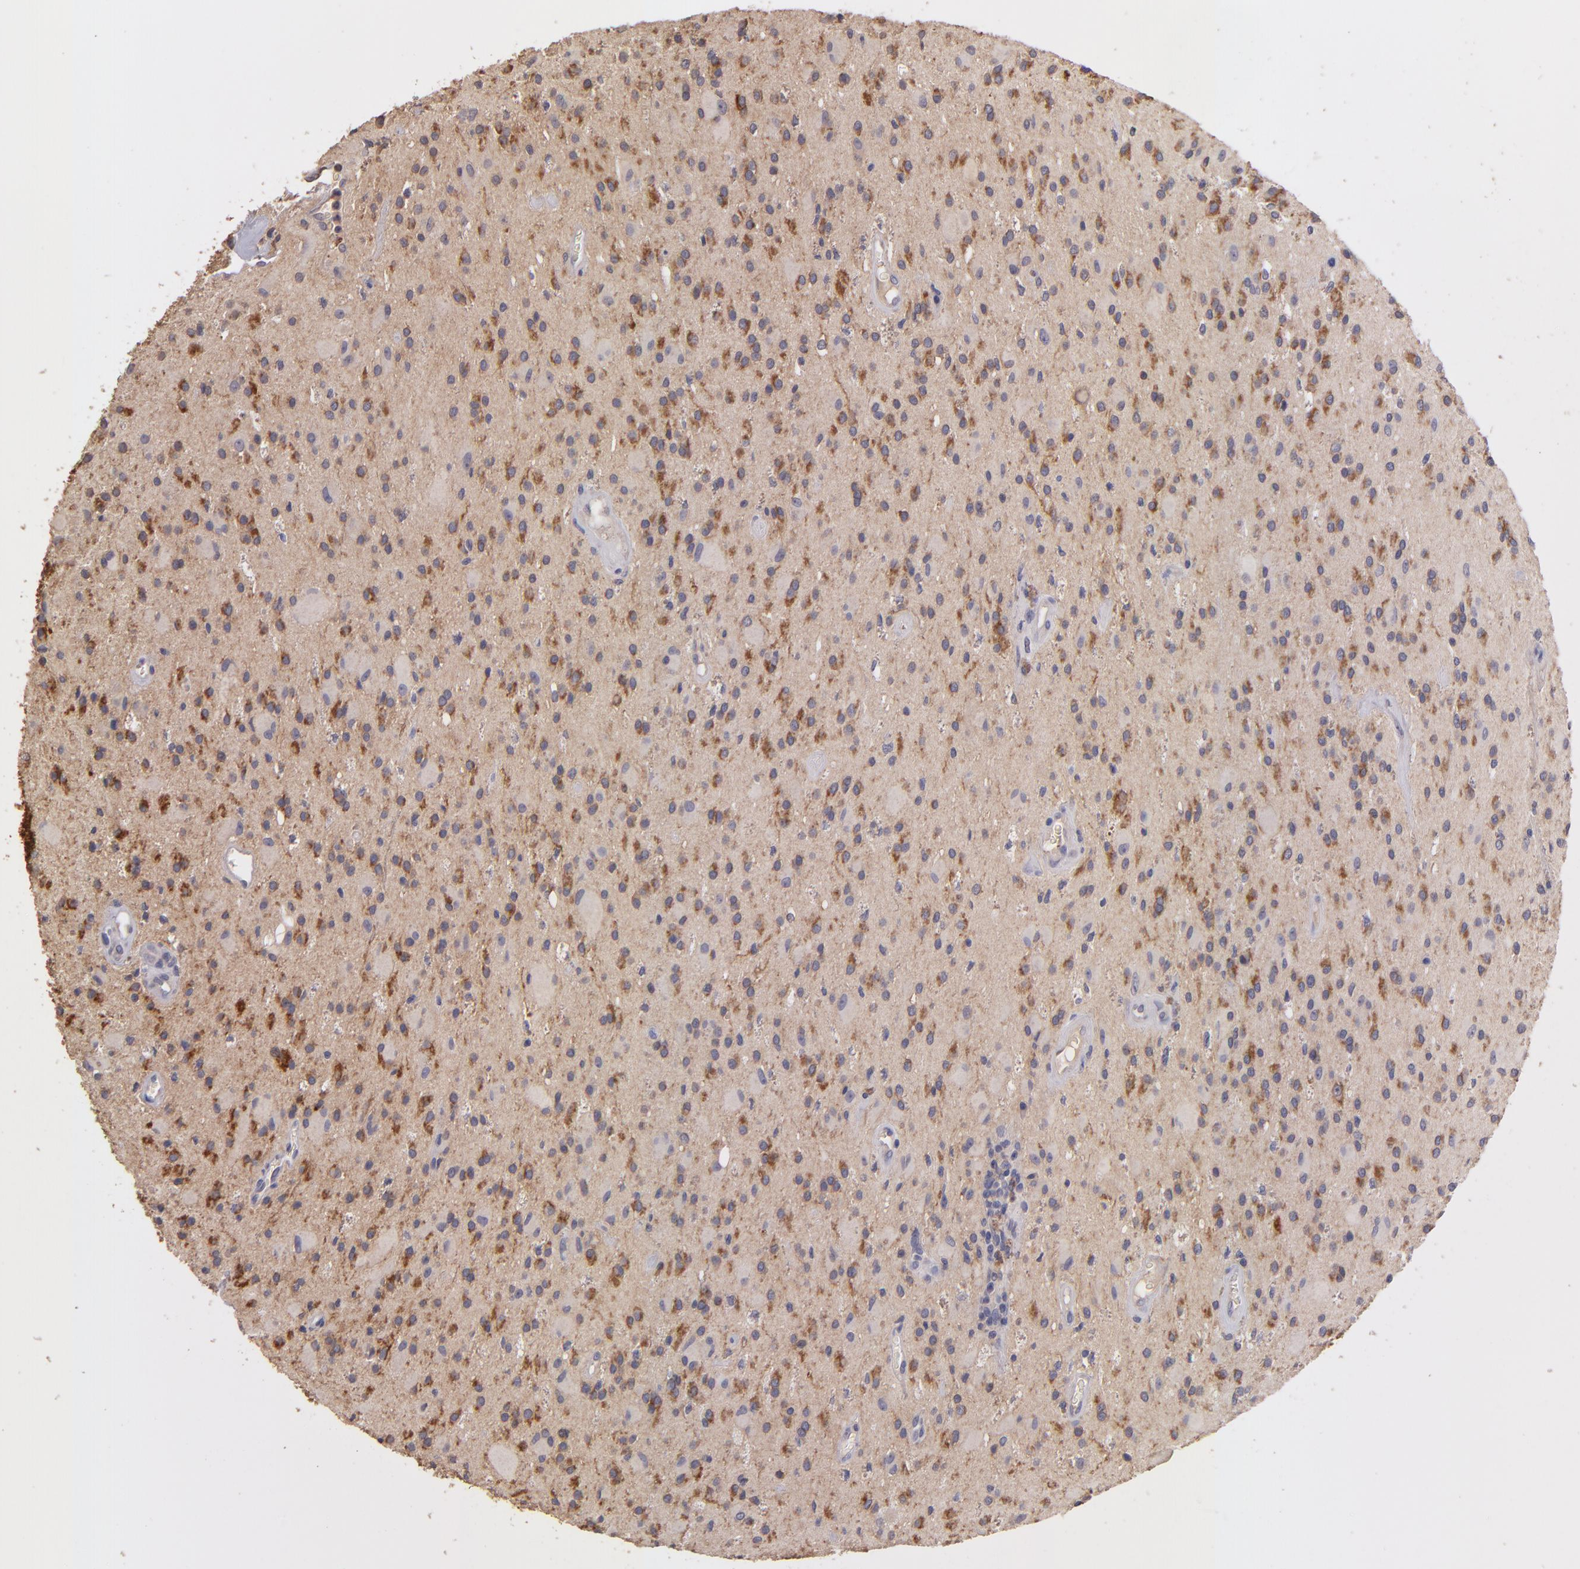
{"staining": {"intensity": "moderate", "quantity": ">75%", "location": "cytoplasmic/membranous"}, "tissue": "glioma", "cell_type": "Tumor cells", "image_type": "cancer", "snomed": [{"axis": "morphology", "description": "Glioma, malignant, Low grade"}, {"axis": "topography", "description": "Brain"}], "caption": "This histopathology image shows malignant low-grade glioma stained with immunohistochemistry (IHC) to label a protein in brown. The cytoplasmic/membranous of tumor cells show moderate positivity for the protein. Nuclei are counter-stained blue.", "gene": "GNAZ", "patient": {"sex": "male", "age": 58}}